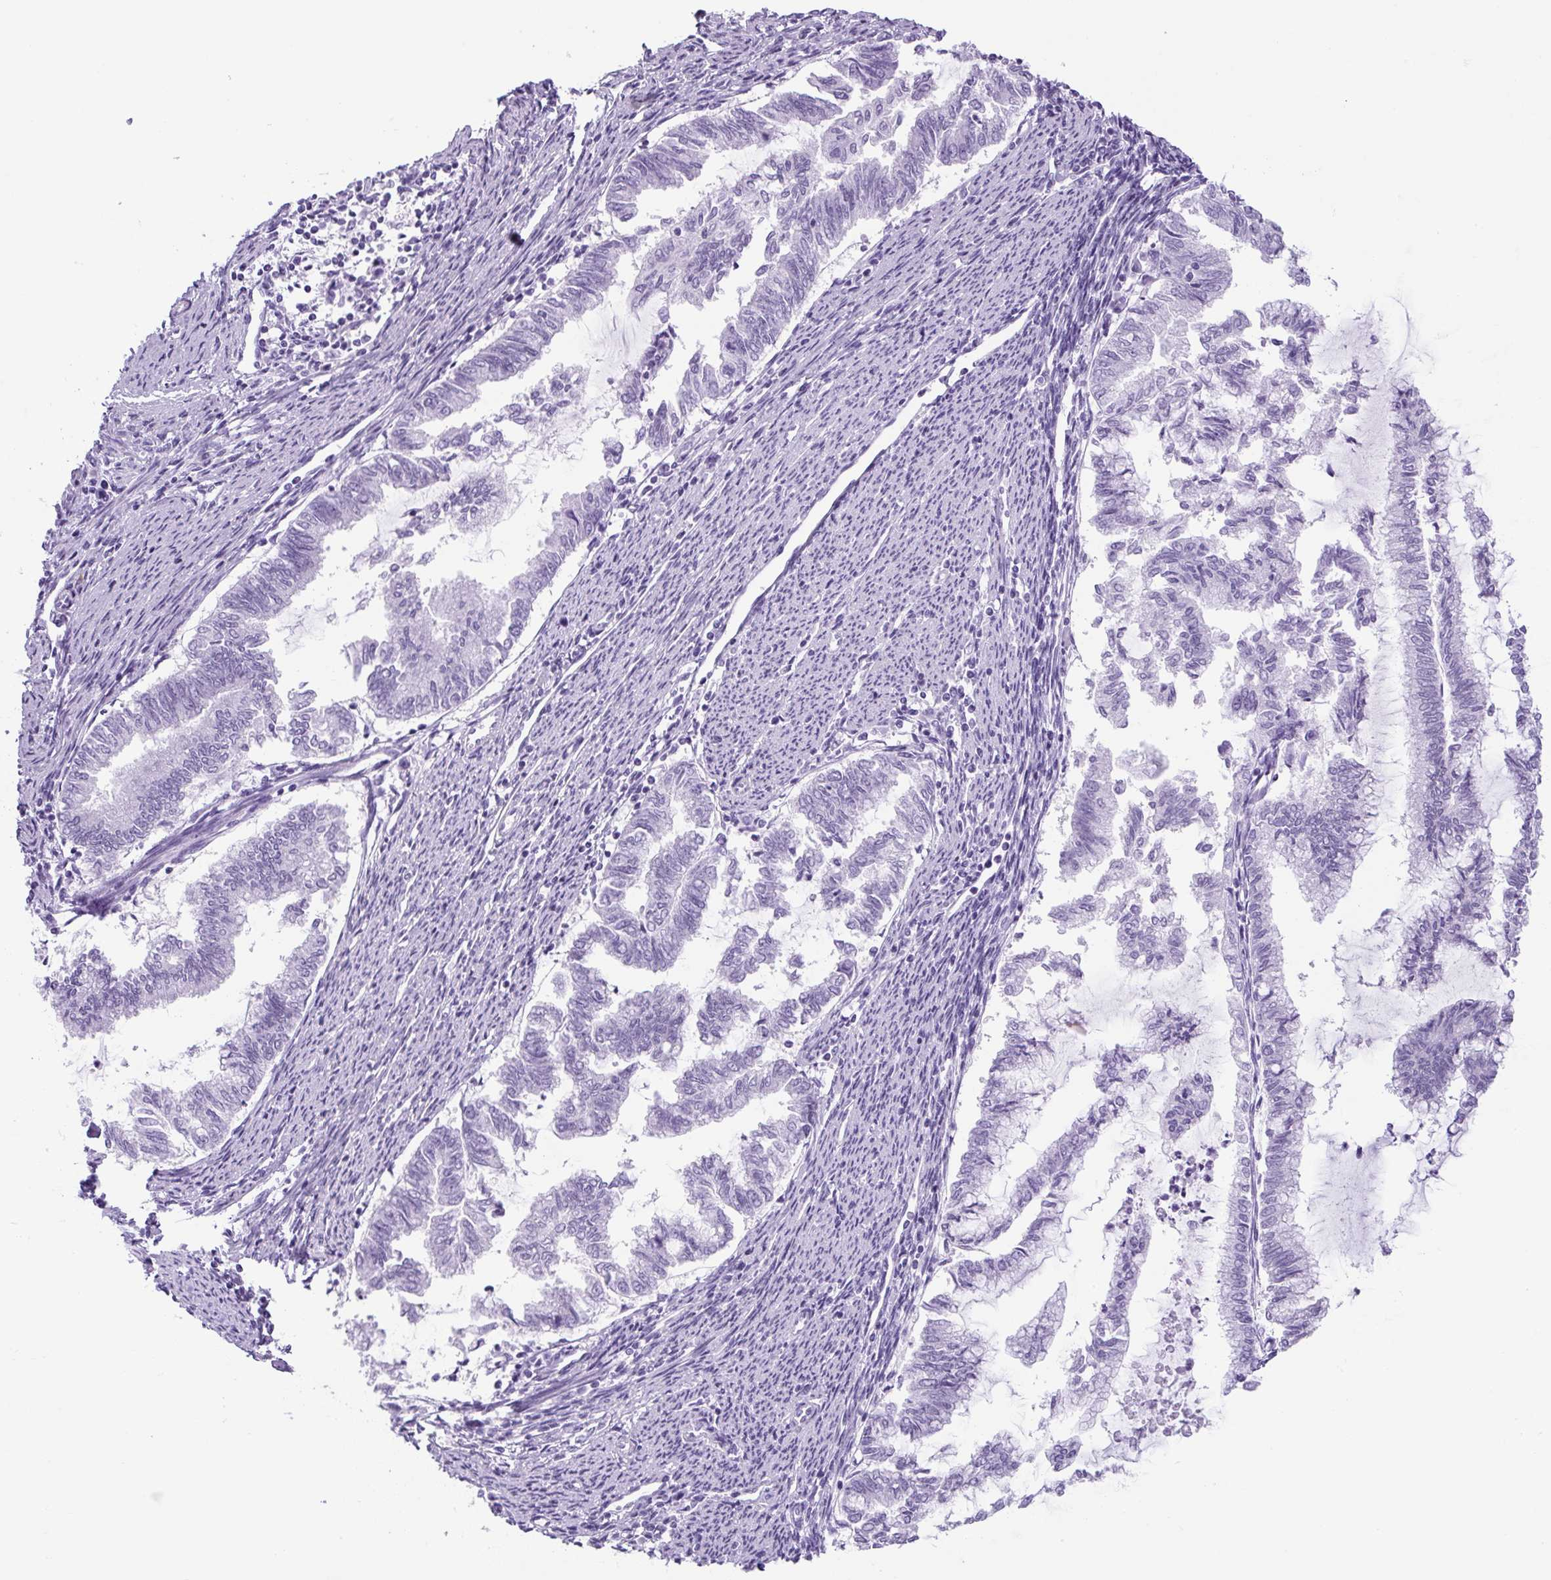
{"staining": {"intensity": "negative", "quantity": "none", "location": "none"}, "tissue": "endometrial cancer", "cell_type": "Tumor cells", "image_type": "cancer", "snomed": [{"axis": "morphology", "description": "Adenocarcinoma, NOS"}, {"axis": "topography", "description": "Endometrium"}], "caption": "IHC micrograph of adenocarcinoma (endometrial) stained for a protein (brown), which displays no staining in tumor cells. The staining was performed using DAB (3,3'-diaminobenzidine) to visualize the protein expression in brown, while the nuclei were stained in blue with hematoxylin (Magnification: 20x).", "gene": "ADAMTS19", "patient": {"sex": "female", "age": 79}}